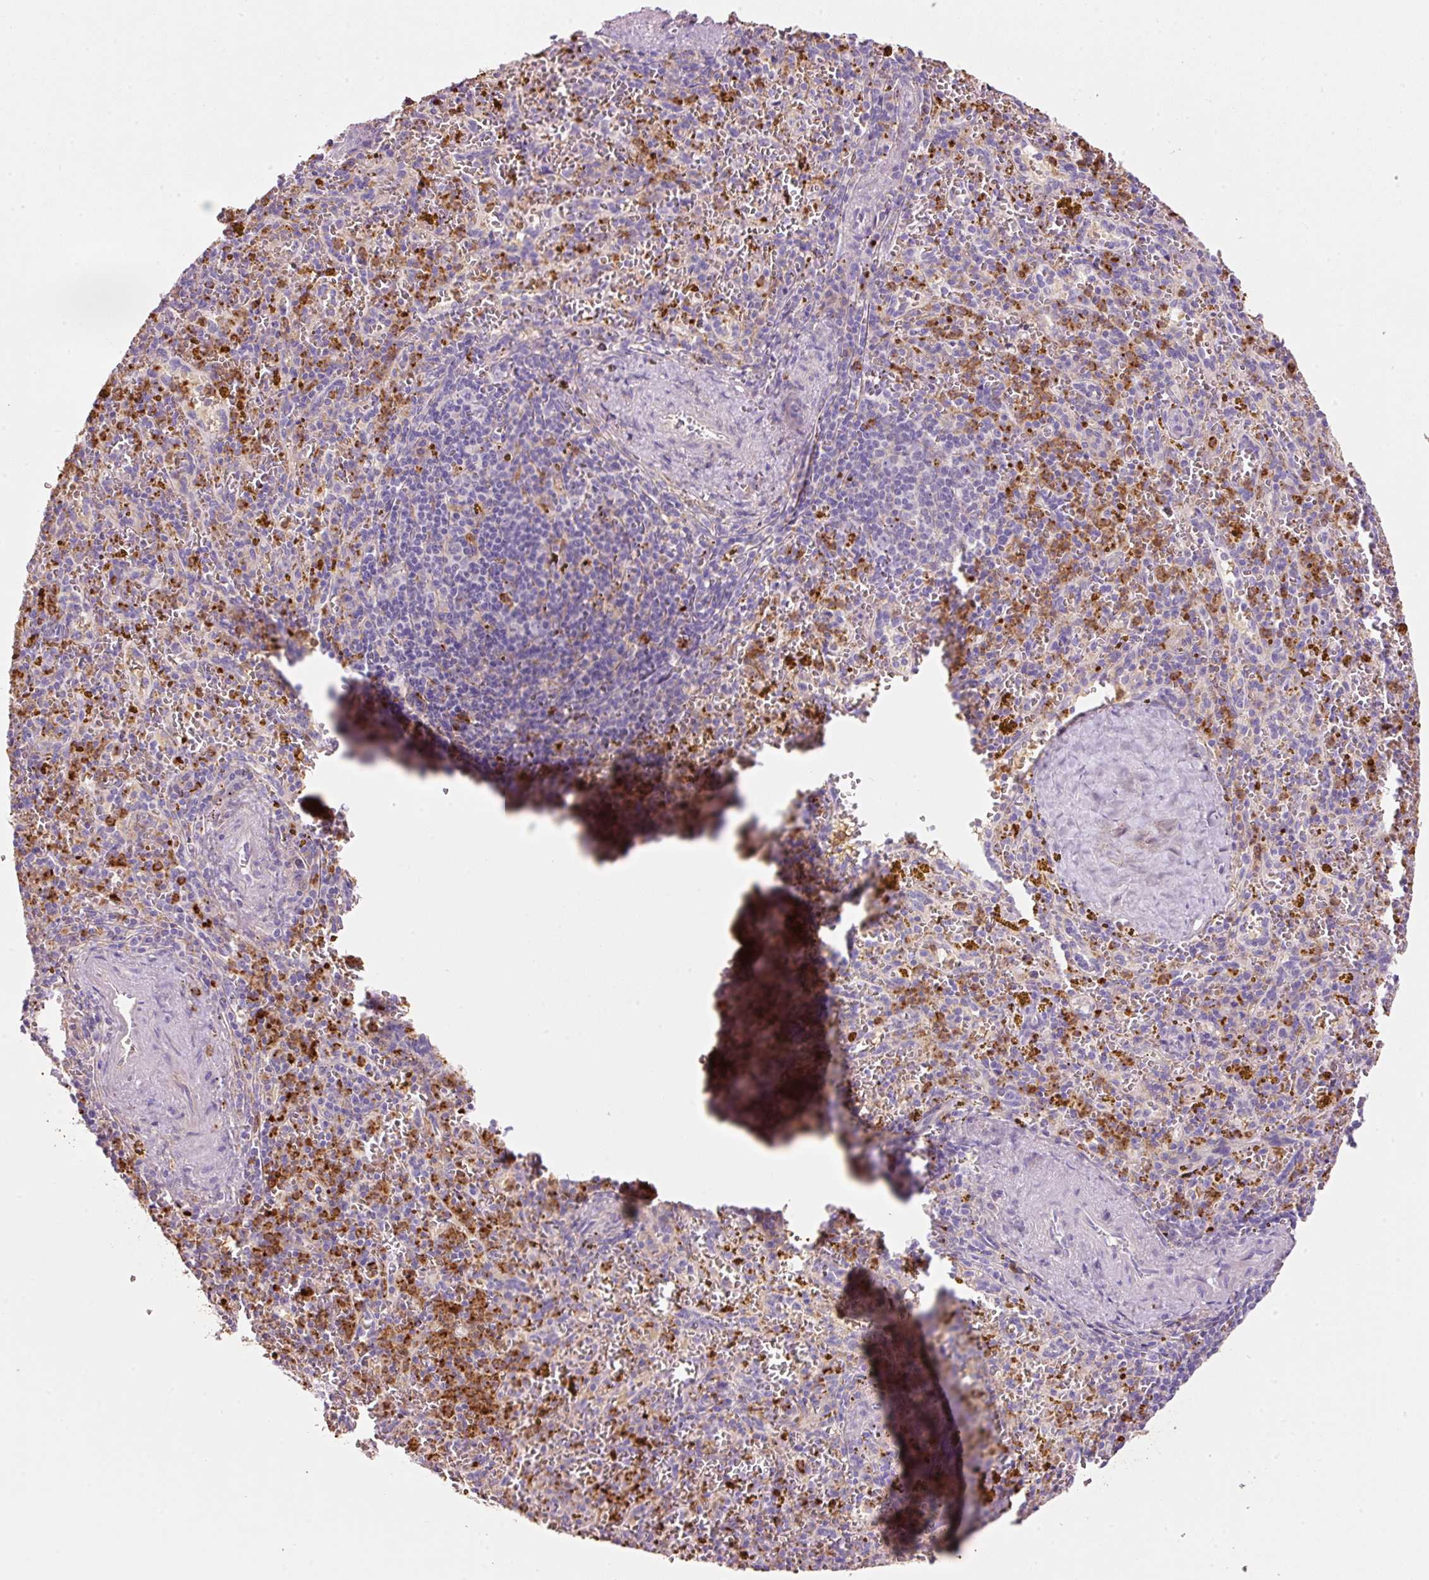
{"staining": {"intensity": "strong", "quantity": "<25%", "location": "cytoplasmic/membranous"}, "tissue": "spleen", "cell_type": "Cells in red pulp", "image_type": "normal", "snomed": [{"axis": "morphology", "description": "Normal tissue, NOS"}, {"axis": "topography", "description": "Spleen"}], "caption": "Unremarkable spleen displays strong cytoplasmic/membranous staining in about <25% of cells in red pulp The staining was performed using DAB (3,3'-diaminobenzidine) to visualize the protein expression in brown, while the nuclei were stained in blue with hematoxylin (Magnification: 20x)..", "gene": "TMC8", "patient": {"sex": "male", "age": 57}}